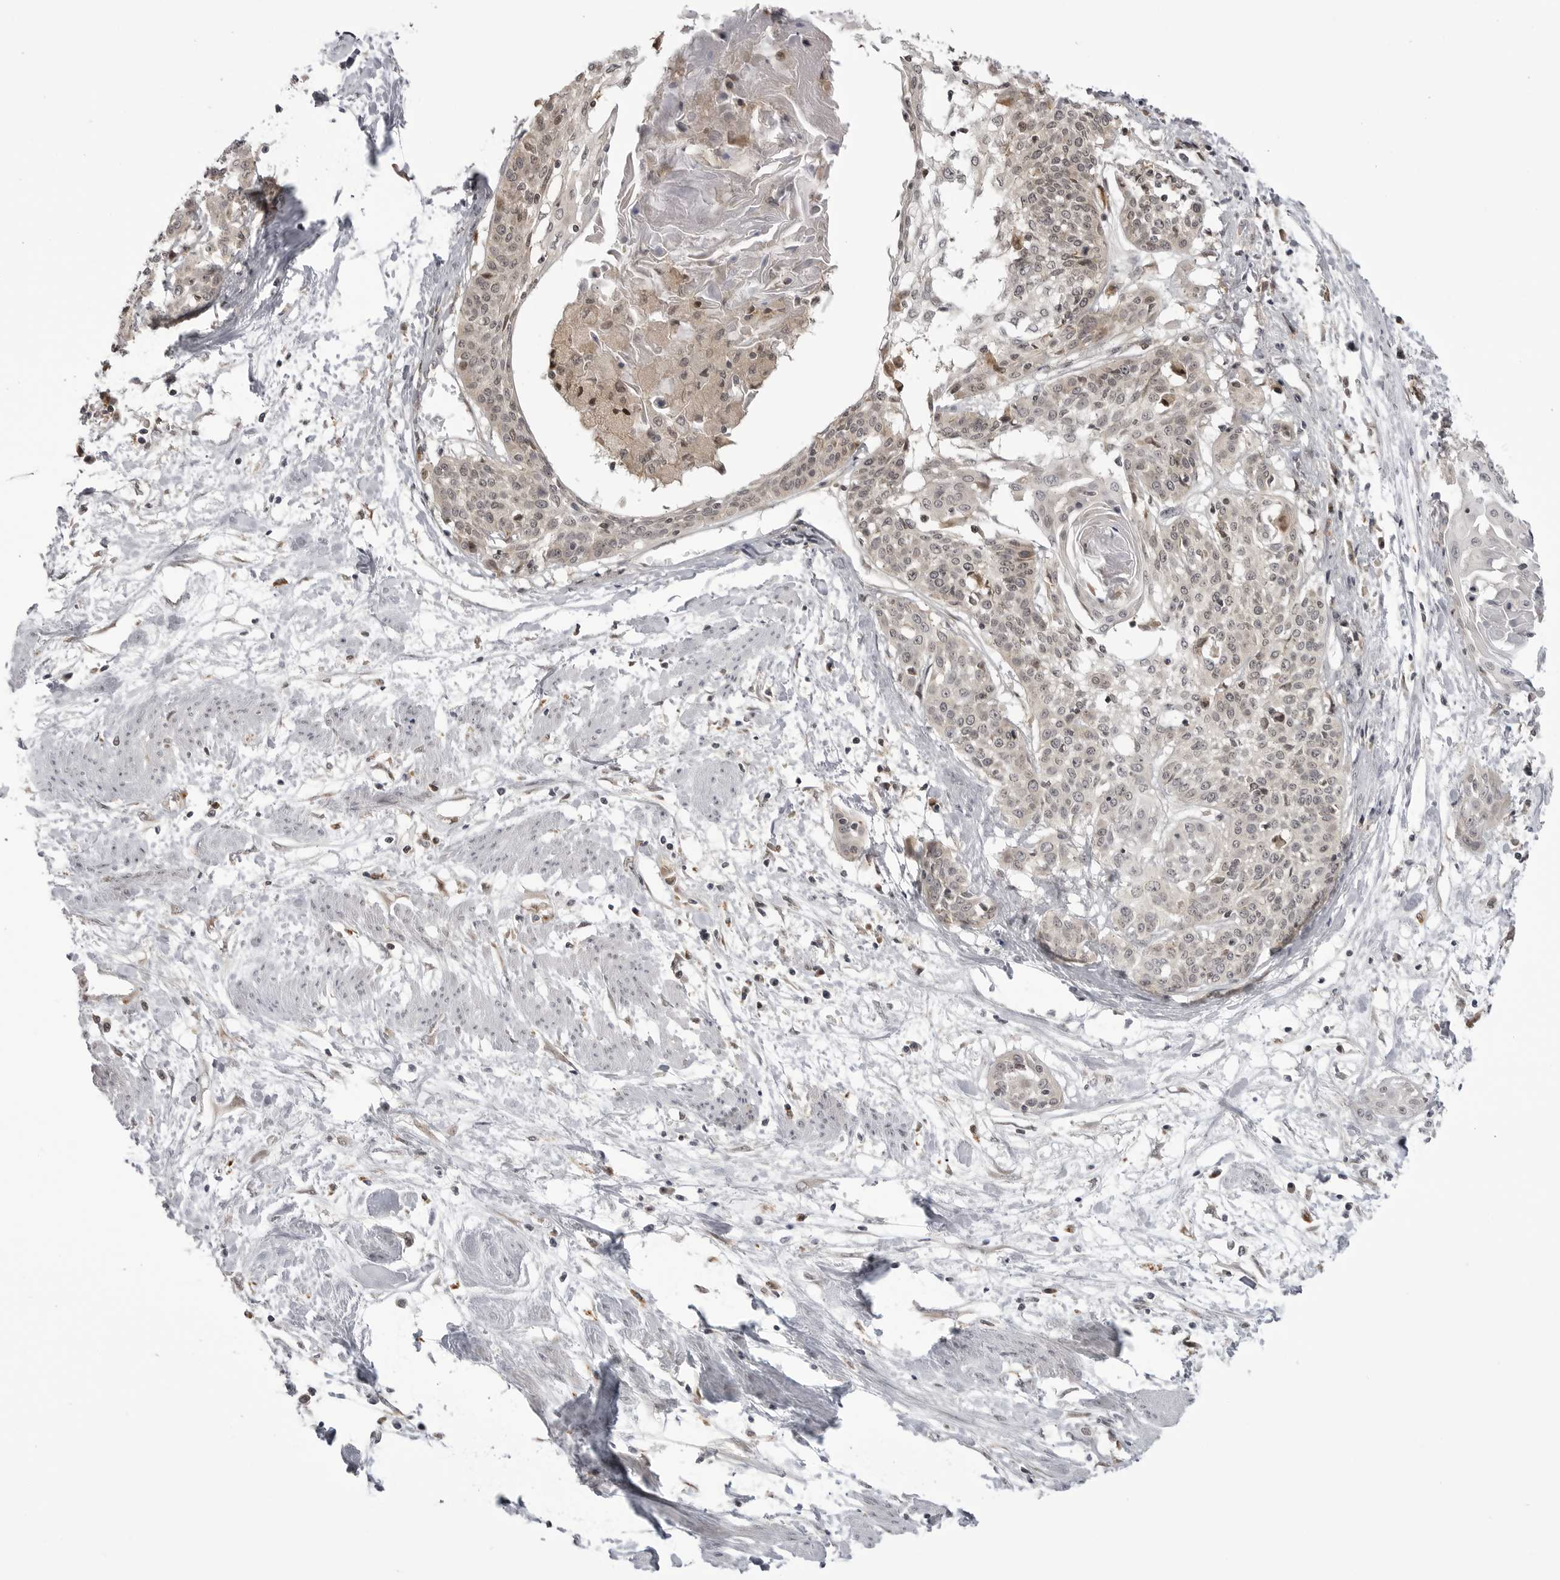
{"staining": {"intensity": "weak", "quantity": "25%-75%", "location": "cytoplasmic/membranous"}, "tissue": "cervical cancer", "cell_type": "Tumor cells", "image_type": "cancer", "snomed": [{"axis": "morphology", "description": "Squamous cell carcinoma, NOS"}, {"axis": "topography", "description": "Cervix"}], "caption": "This photomicrograph shows cervical cancer (squamous cell carcinoma) stained with IHC to label a protein in brown. The cytoplasmic/membranous of tumor cells show weak positivity for the protein. Nuclei are counter-stained blue.", "gene": "PTK2B", "patient": {"sex": "female", "age": 57}}